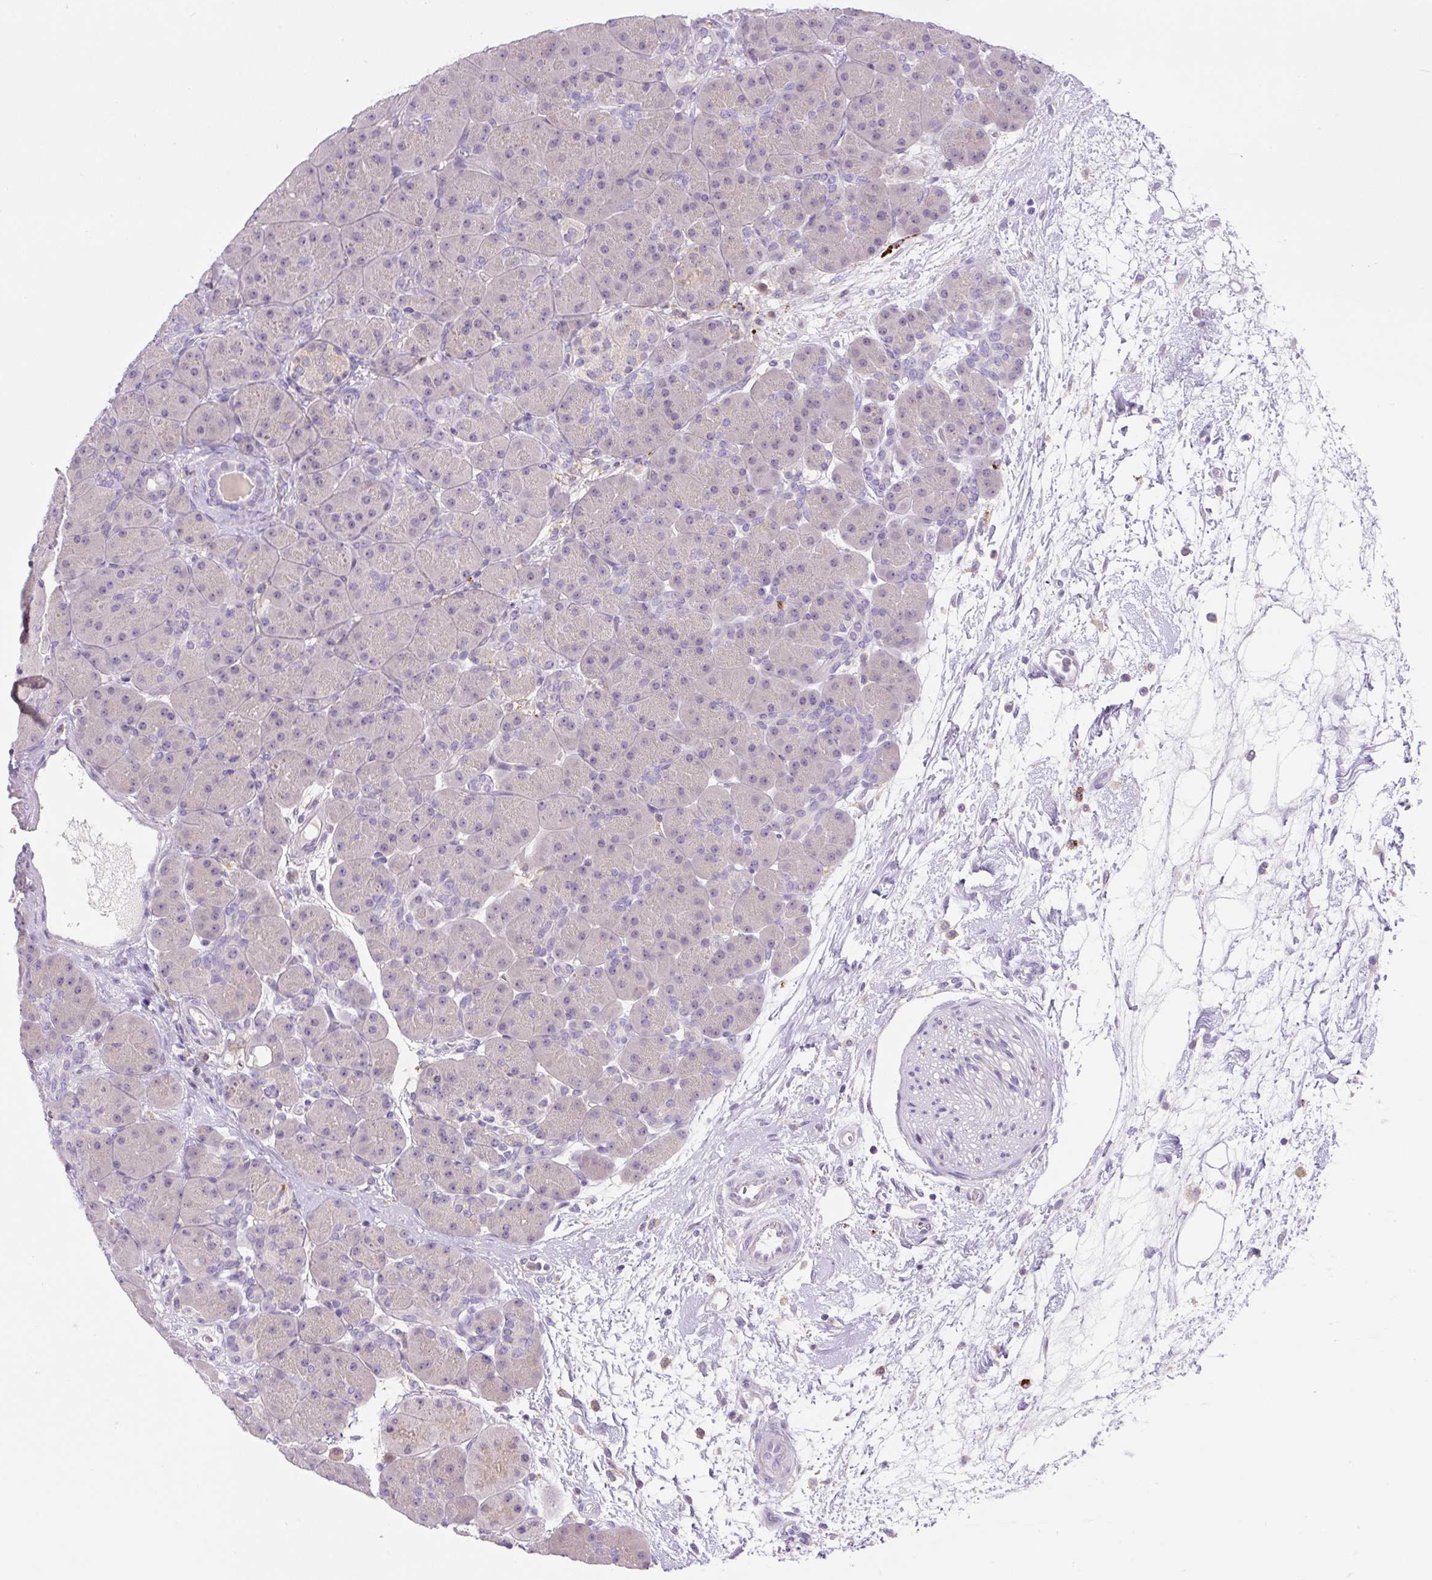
{"staining": {"intensity": "negative", "quantity": "none", "location": "none"}, "tissue": "pancreas", "cell_type": "Exocrine glandular cells", "image_type": "normal", "snomed": [{"axis": "morphology", "description": "Normal tissue, NOS"}, {"axis": "topography", "description": "Pancreas"}], "caption": "Immunohistochemistry (IHC) of normal human pancreas displays no positivity in exocrine glandular cells. (DAB IHC visualized using brightfield microscopy, high magnification).", "gene": "TDRD15", "patient": {"sex": "male", "age": 66}}